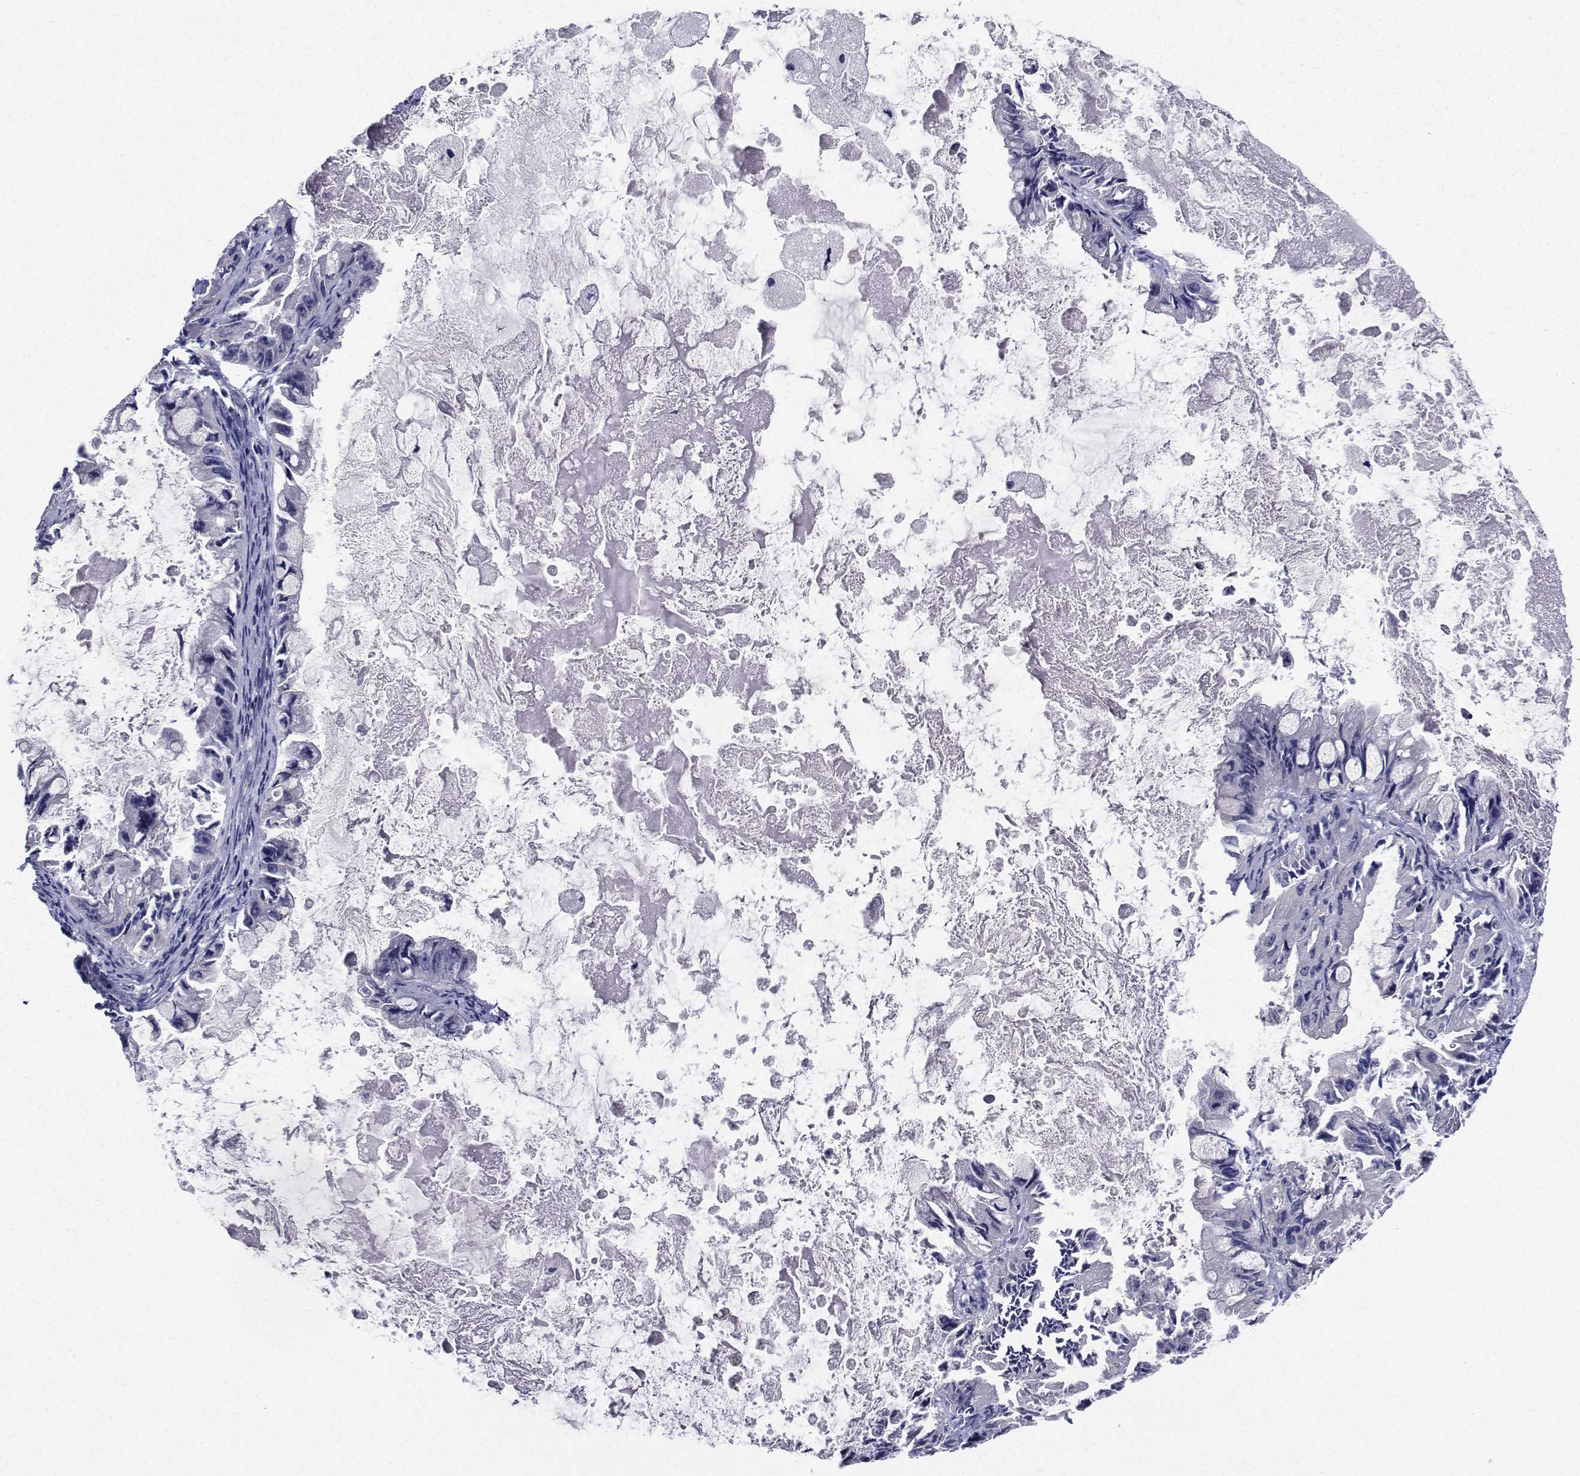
{"staining": {"intensity": "negative", "quantity": "none", "location": "none"}, "tissue": "ovarian cancer", "cell_type": "Tumor cells", "image_type": "cancer", "snomed": [{"axis": "morphology", "description": "Cystadenocarcinoma, mucinous, NOS"}, {"axis": "topography", "description": "Ovary"}], "caption": "Mucinous cystadenocarcinoma (ovarian) stained for a protein using IHC exhibits no positivity tumor cells.", "gene": "CDHR3", "patient": {"sex": "female", "age": 61}}